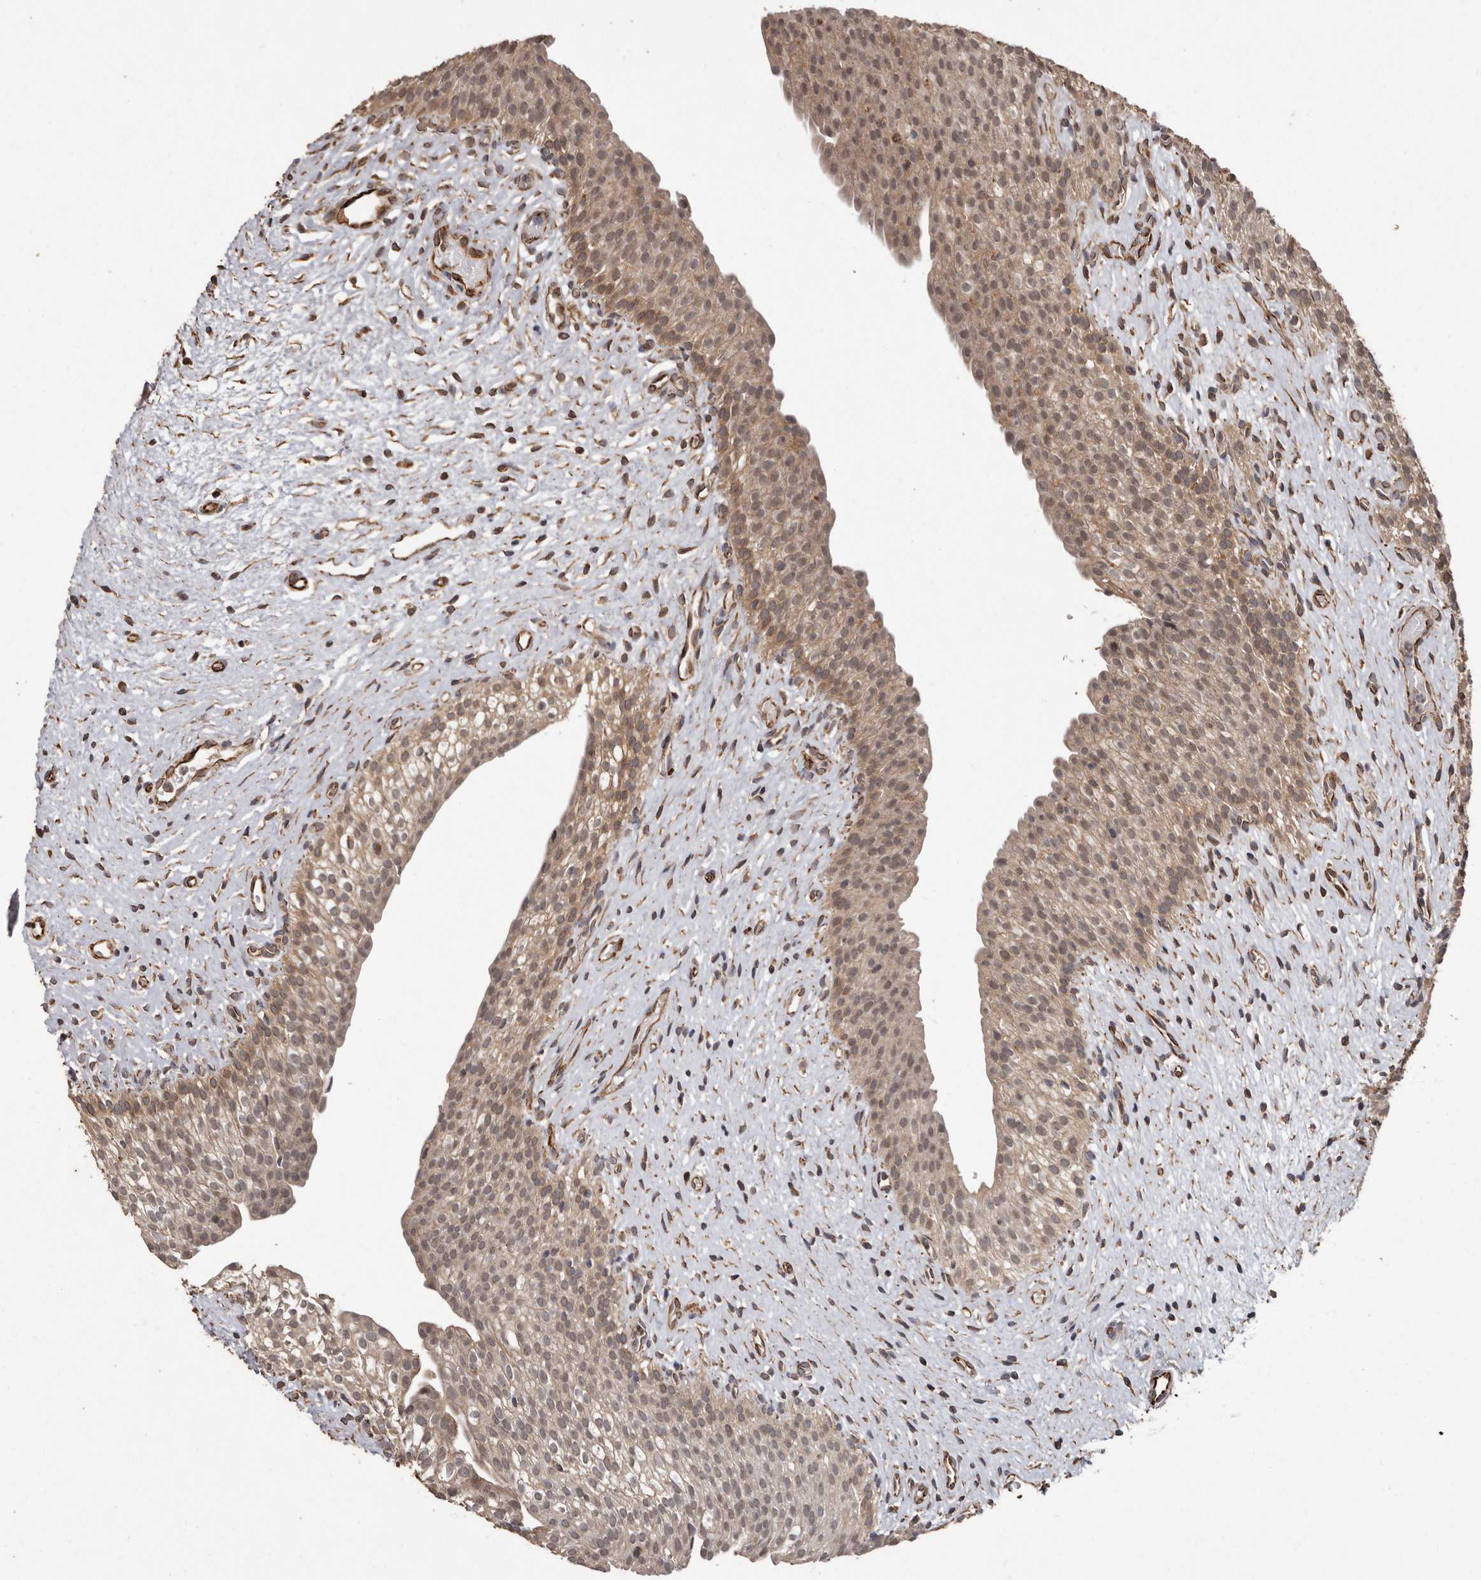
{"staining": {"intensity": "weak", "quantity": ">75%", "location": "cytoplasmic/membranous,nuclear"}, "tissue": "urinary bladder", "cell_type": "Urothelial cells", "image_type": "normal", "snomed": [{"axis": "morphology", "description": "Normal tissue, NOS"}, {"axis": "topography", "description": "Urinary bladder"}], "caption": "Immunohistochemistry staining of unremarkable urinary bladder, which displays low levels of weak cytoplasmic/membranous,nuclear staining in approximately >75% of urothelial cells indicating weak cytoplasmic/membranous,nuclear protein staining. The staining was performed using DAB (3,3'-diaminobenzidine) (brown) for protein detection and nuclei were counterstained in hematoxylin (blue).", "gene": "BRAT1", "patient": {"sex": "male", "age": 1}}